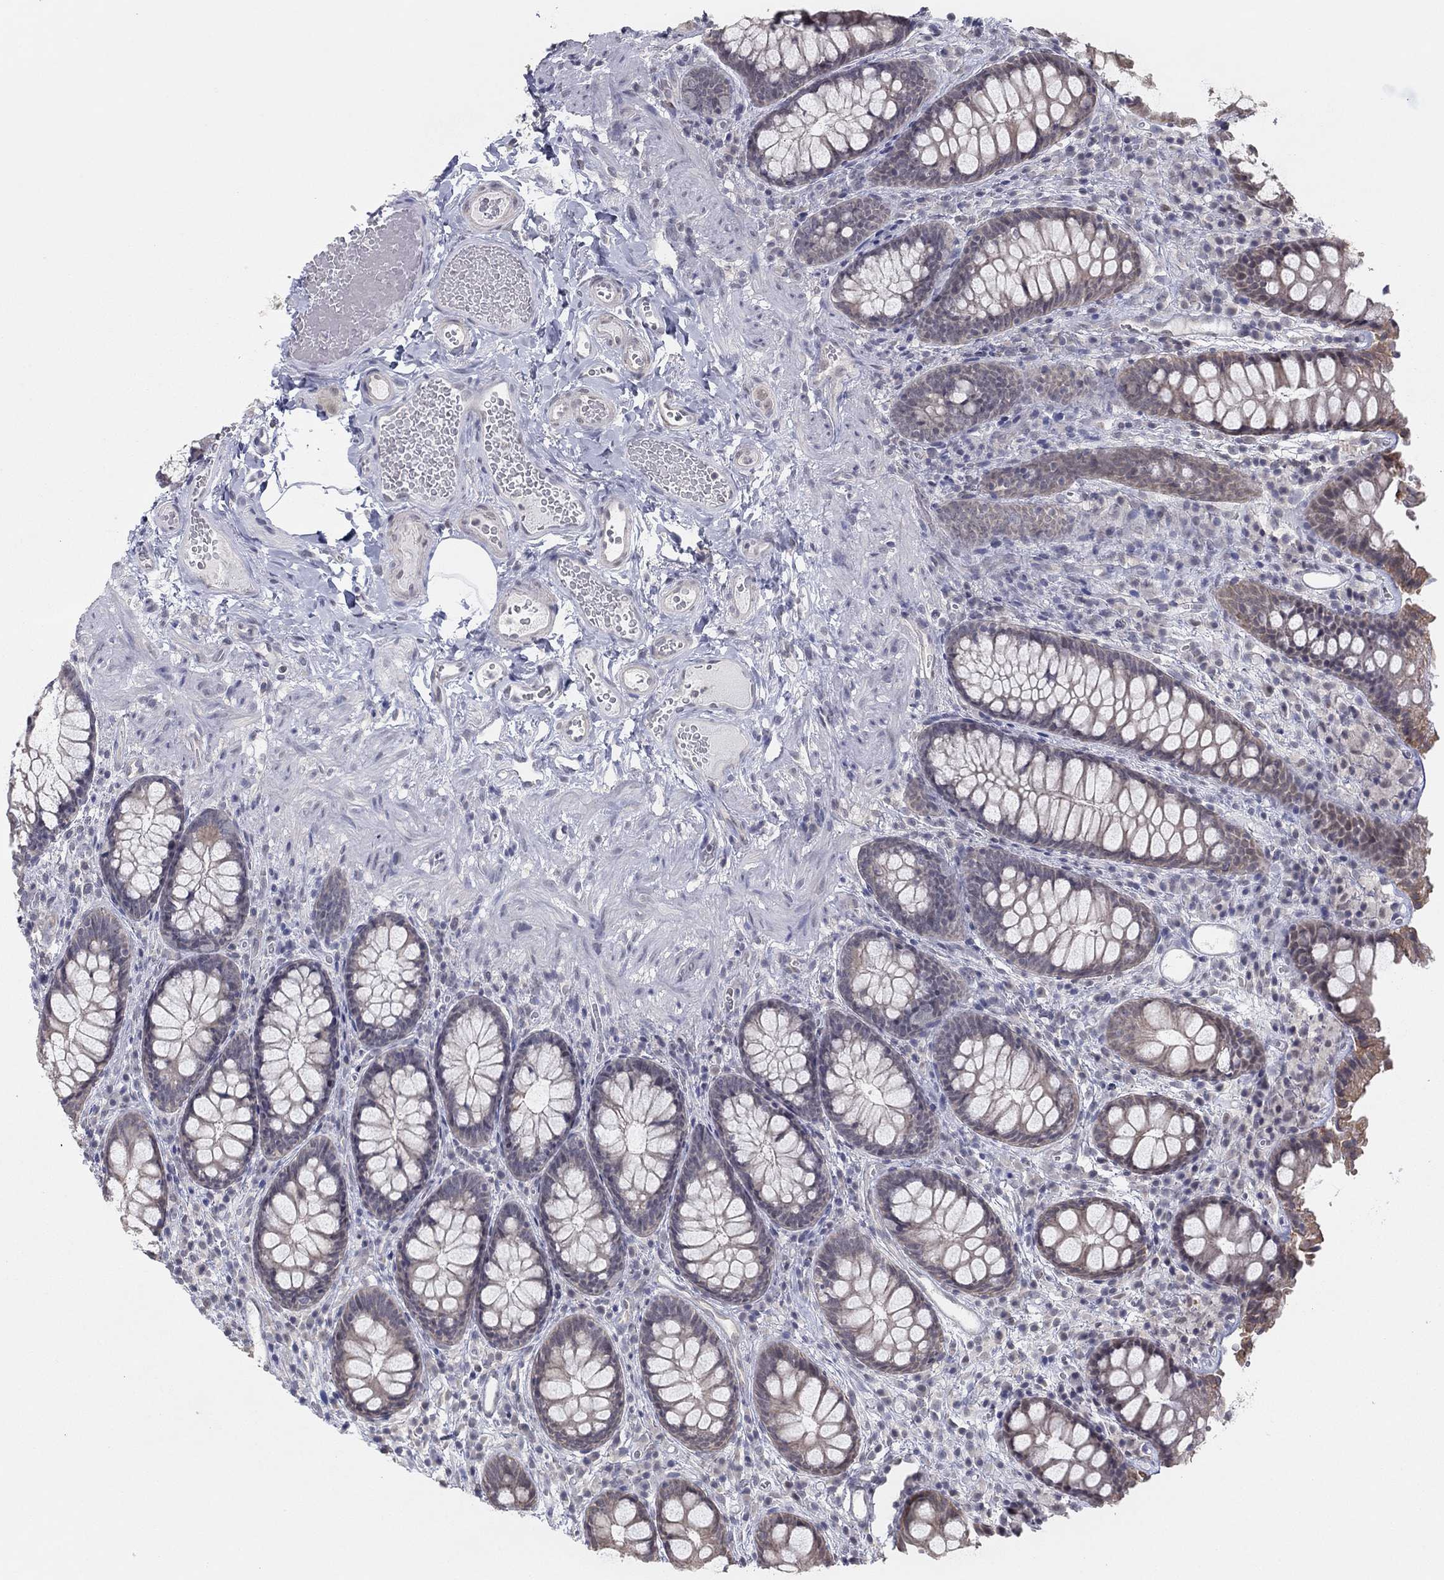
{"staining": {"intensity": "negative", "quantity": "none", "location": "none"}, "tissue": "colon", "cell_type": "Endothelial cells", "image_type": "normal", "snomed": [{"axis": "morphology", "description": "Normal tissue, NOS"}, {"axis": "topography", "description": "Colon"}], "caption": "This is a image of immunohistochemistry staining of benign colon, which shows no expression in endothelial cells. Nuclei are stained in blue.", "gene": "SLC22A2", "patient": {"sex": "female", "age": 86}}